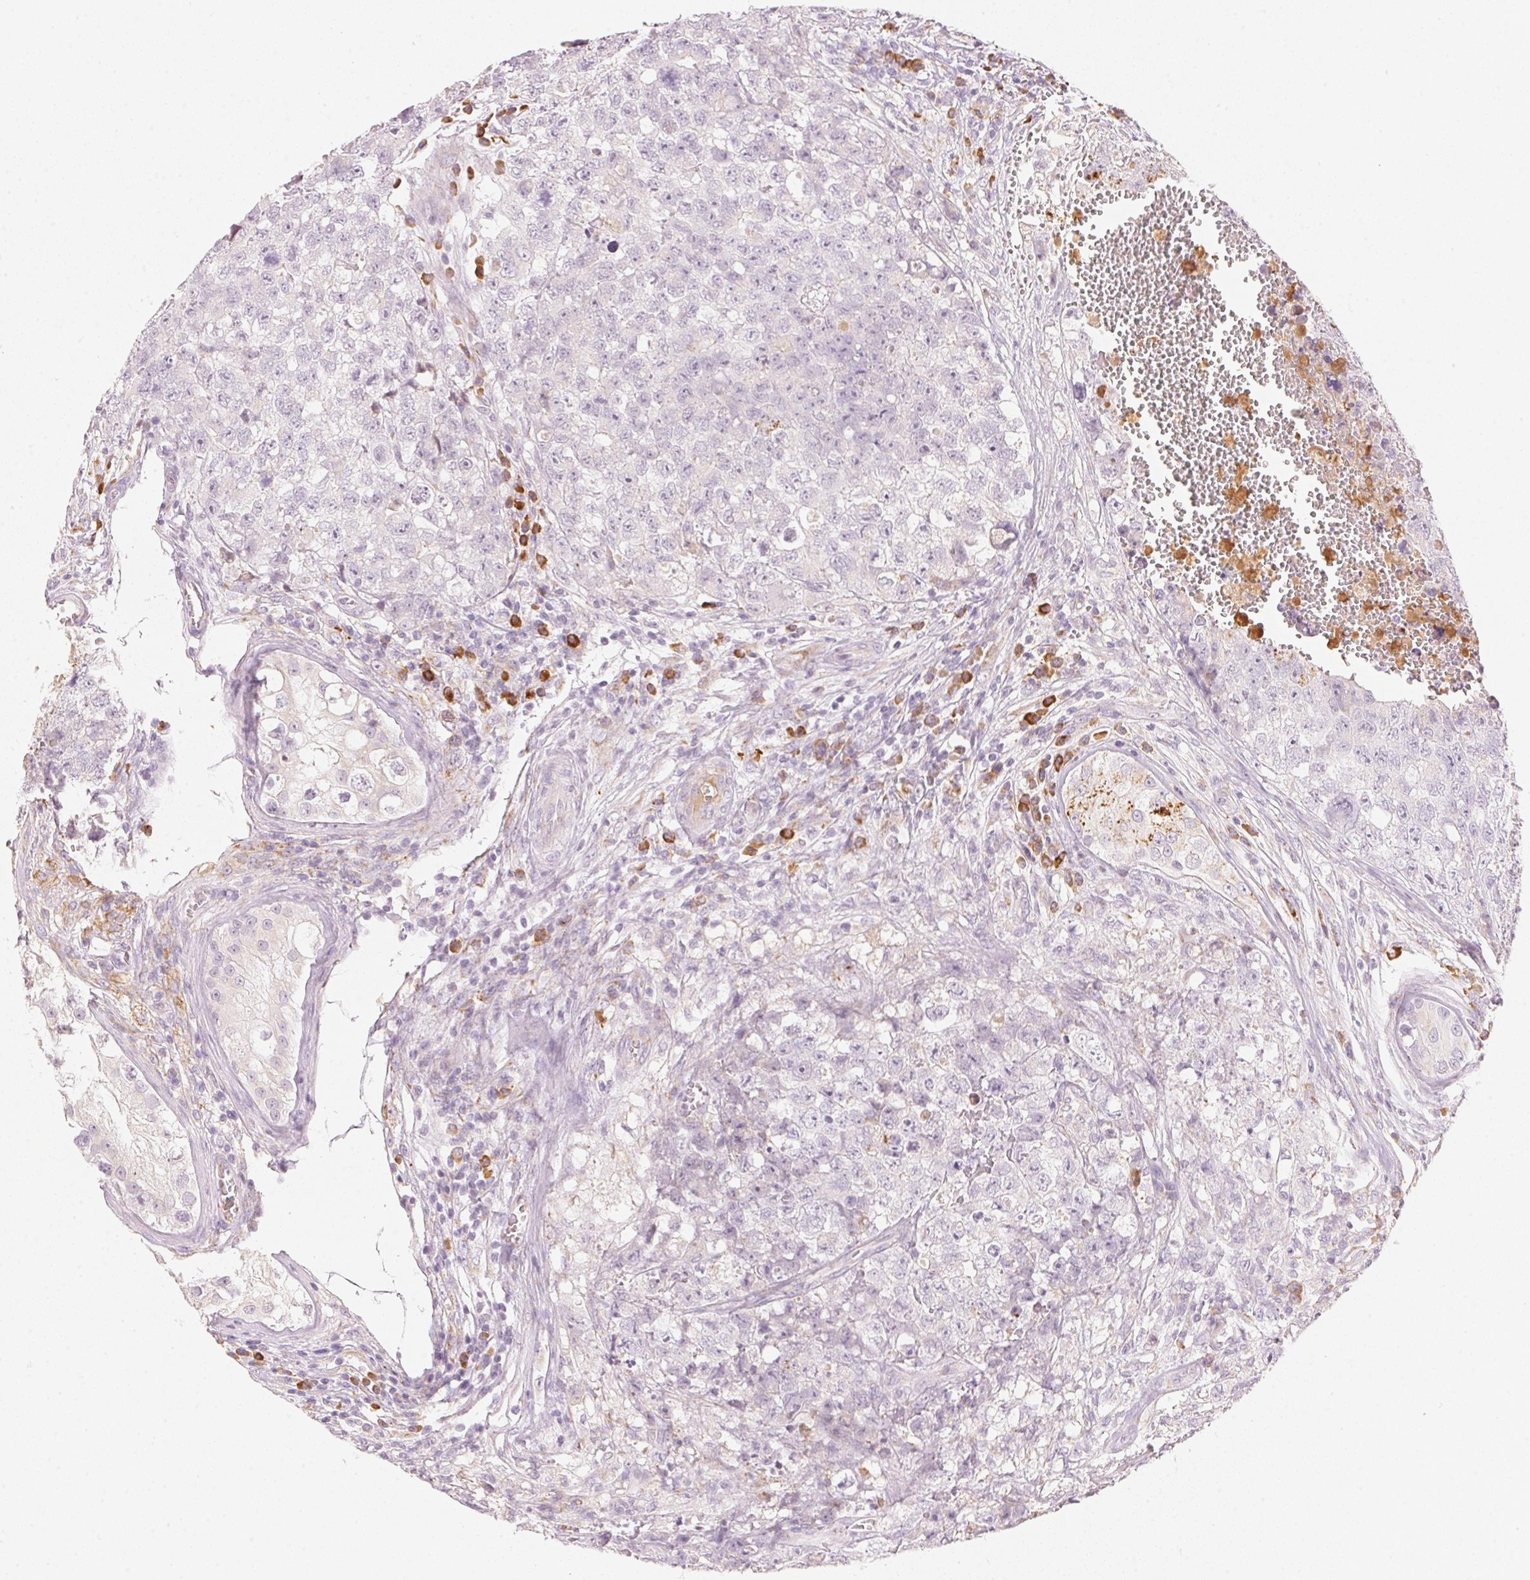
{"staining": {"intensity": "negative", "quantity": "none", "location": "none"}, "tissue": "testis cancer", "cell_type": "Tumor cells", "image_type": "cancer", "snomed": [{"axis": "morphology", "description": "Carcinoma, Embryonal, NOS"}, {"axis": "topography", "description": "Testis"}], "caption": "Protein analysis of testis embryonal carcinoma exhibits no significant staining in tumor cells.", "gene": "RMDN2", "patient": {"sex": "male", "age": 18}}